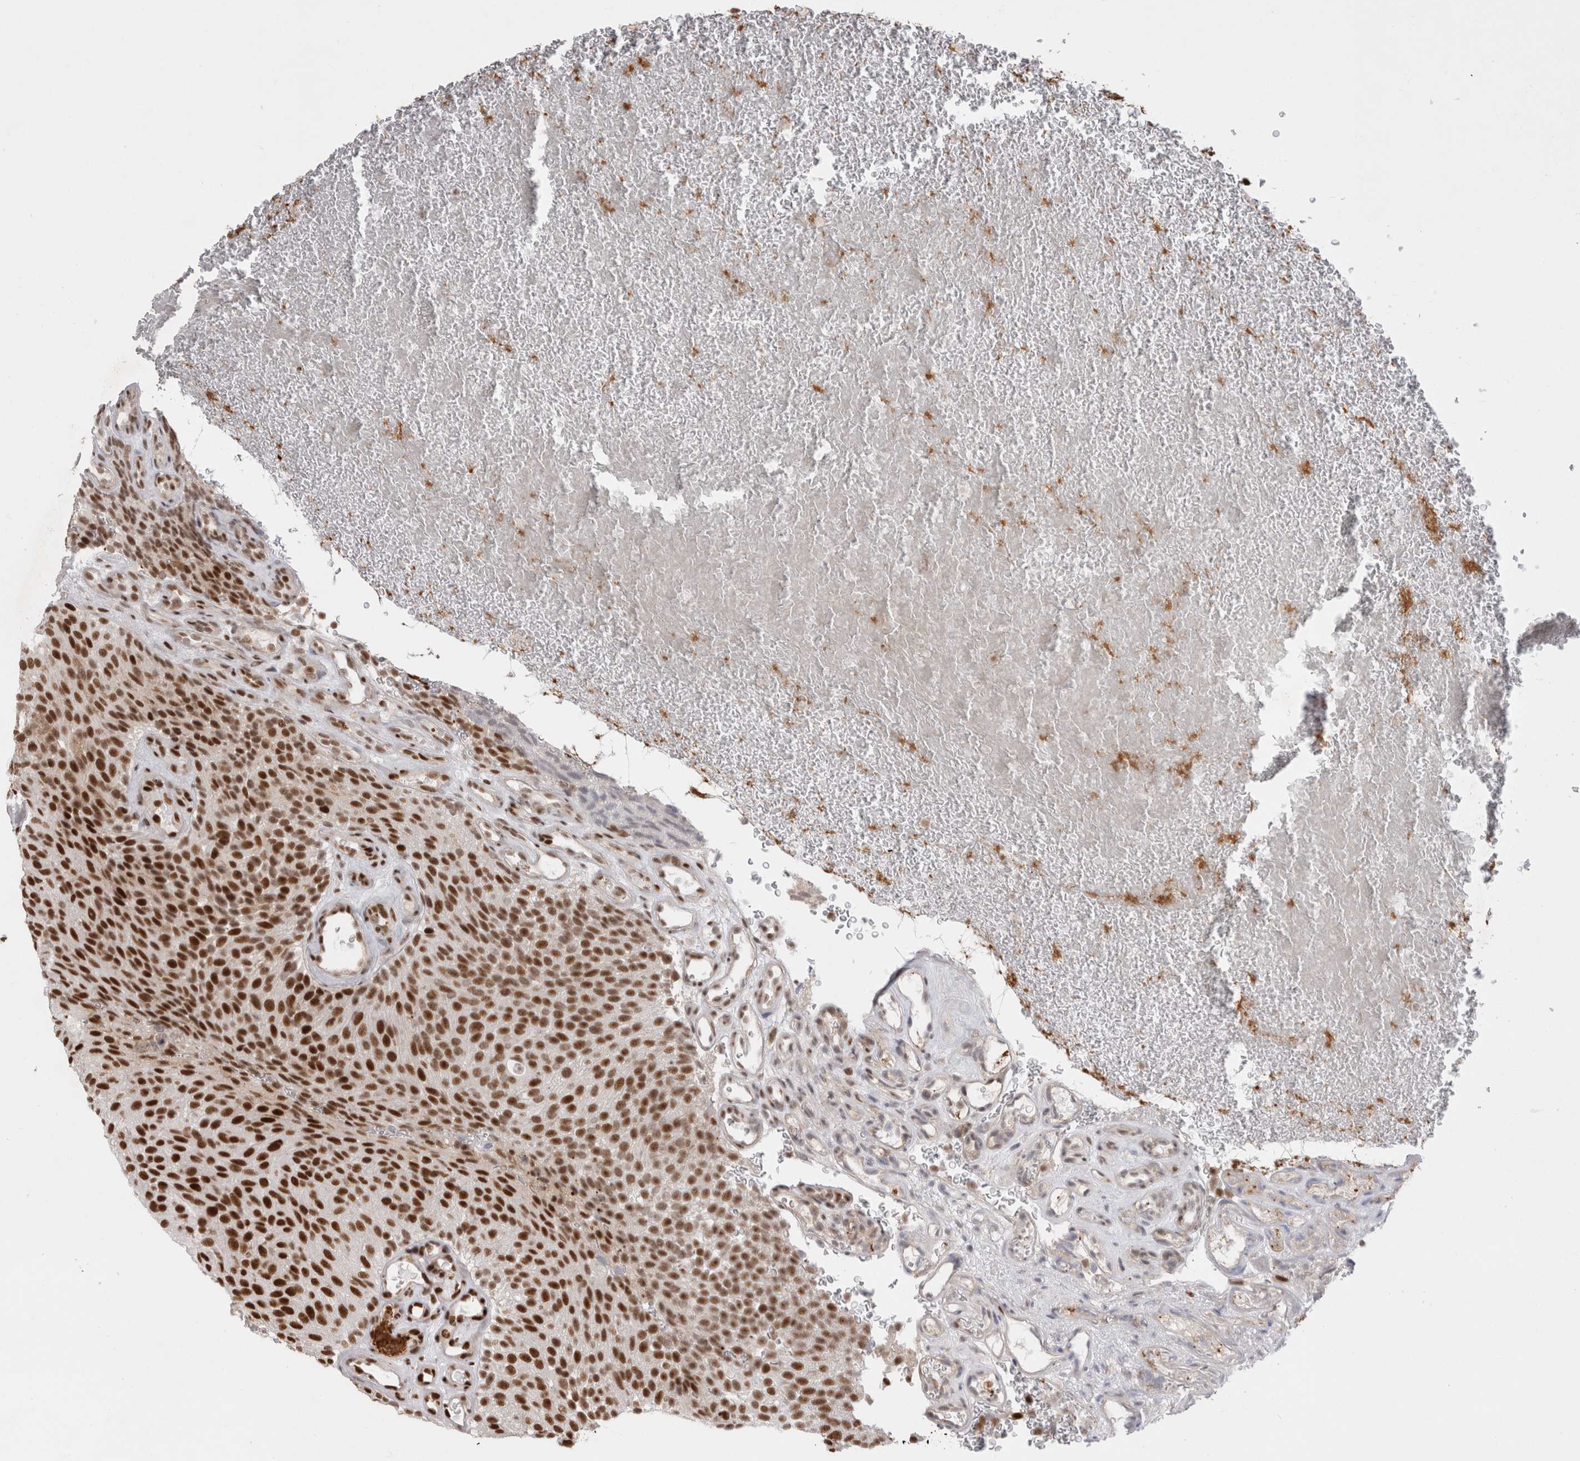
{"staining": {"intensity": "strong", "quantity": ">75%", "location": "nuclear"}, "tissue": "urothelial cancer", "cell_type": "Tumor cells", "image_type": "cancer", "snomed": [{"axis": "morphology", "description": "Urothelial carcinoma, Low grade"}, {"axis": "topography", "description": "Urinary bladder"}], "caption": "Urothelial carcinoma (low-grade) was stained to show a protein in brown. There is high levels of strong nuclear staining in approximately >75% of tumor cells. The protein of interest is shown in brown color, while the nuclei are stained blue.", "gene": "EYA2", "patient": {"sex": "male", "age": 78}}